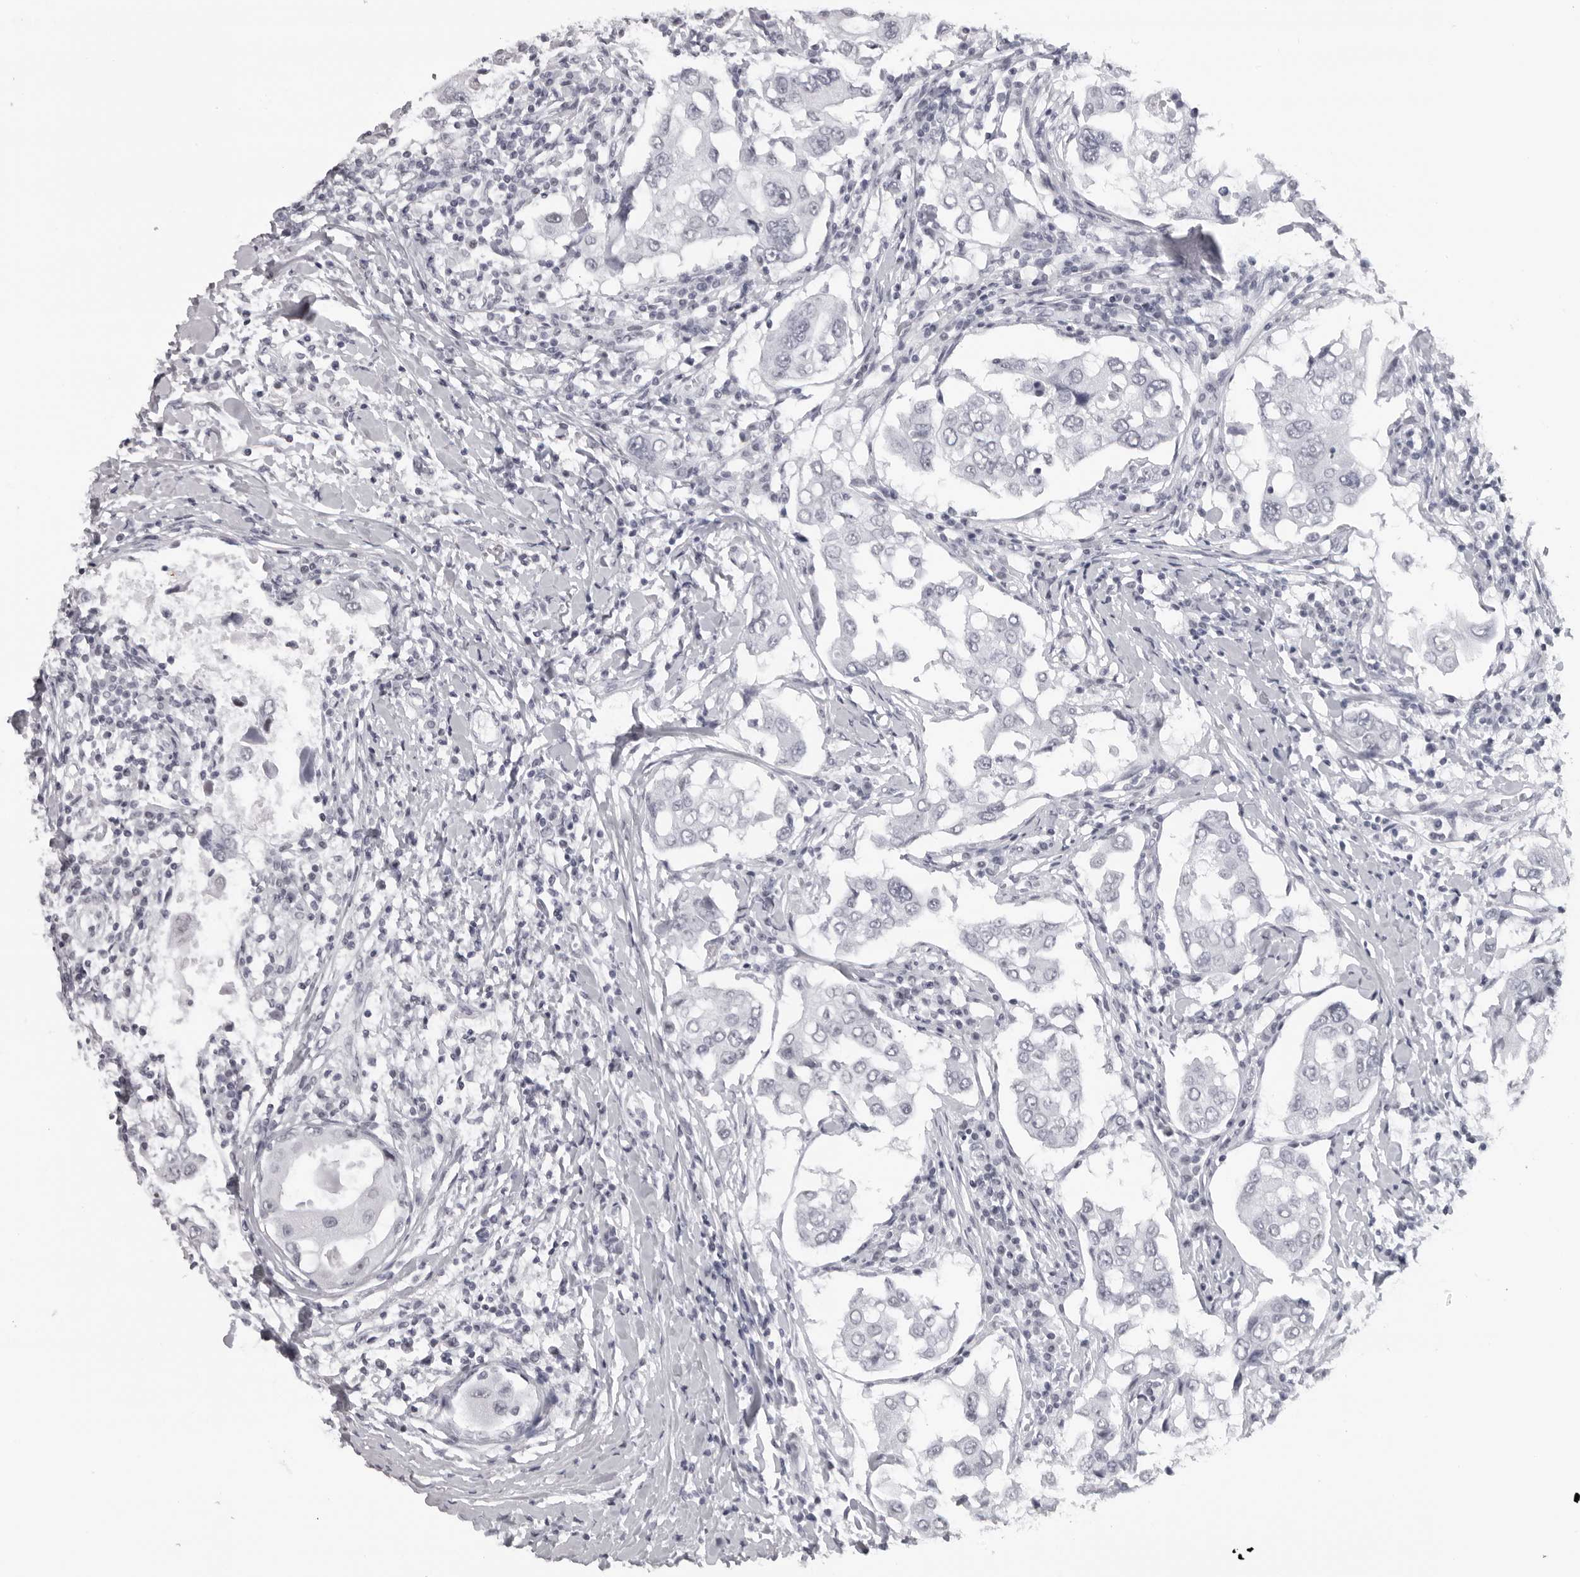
{"staining": {"intensity": "negative", "quantity": "none", "location": "none"}, "tissue": "breast cancer", "cell_type": "Tumor cells", "image_type": "cancer", "snomed": [{"axis": "morphology", "description": "Duct carcinoma"}, {"axis": "topography", "description": "Breast"}], "caption": "The micrograph reveals no staining of tumor cells in breast cancer (infiltrating ductal carcinoma).", "gene": "ESPN", "patient": {"sex": "female", "age": 27}}